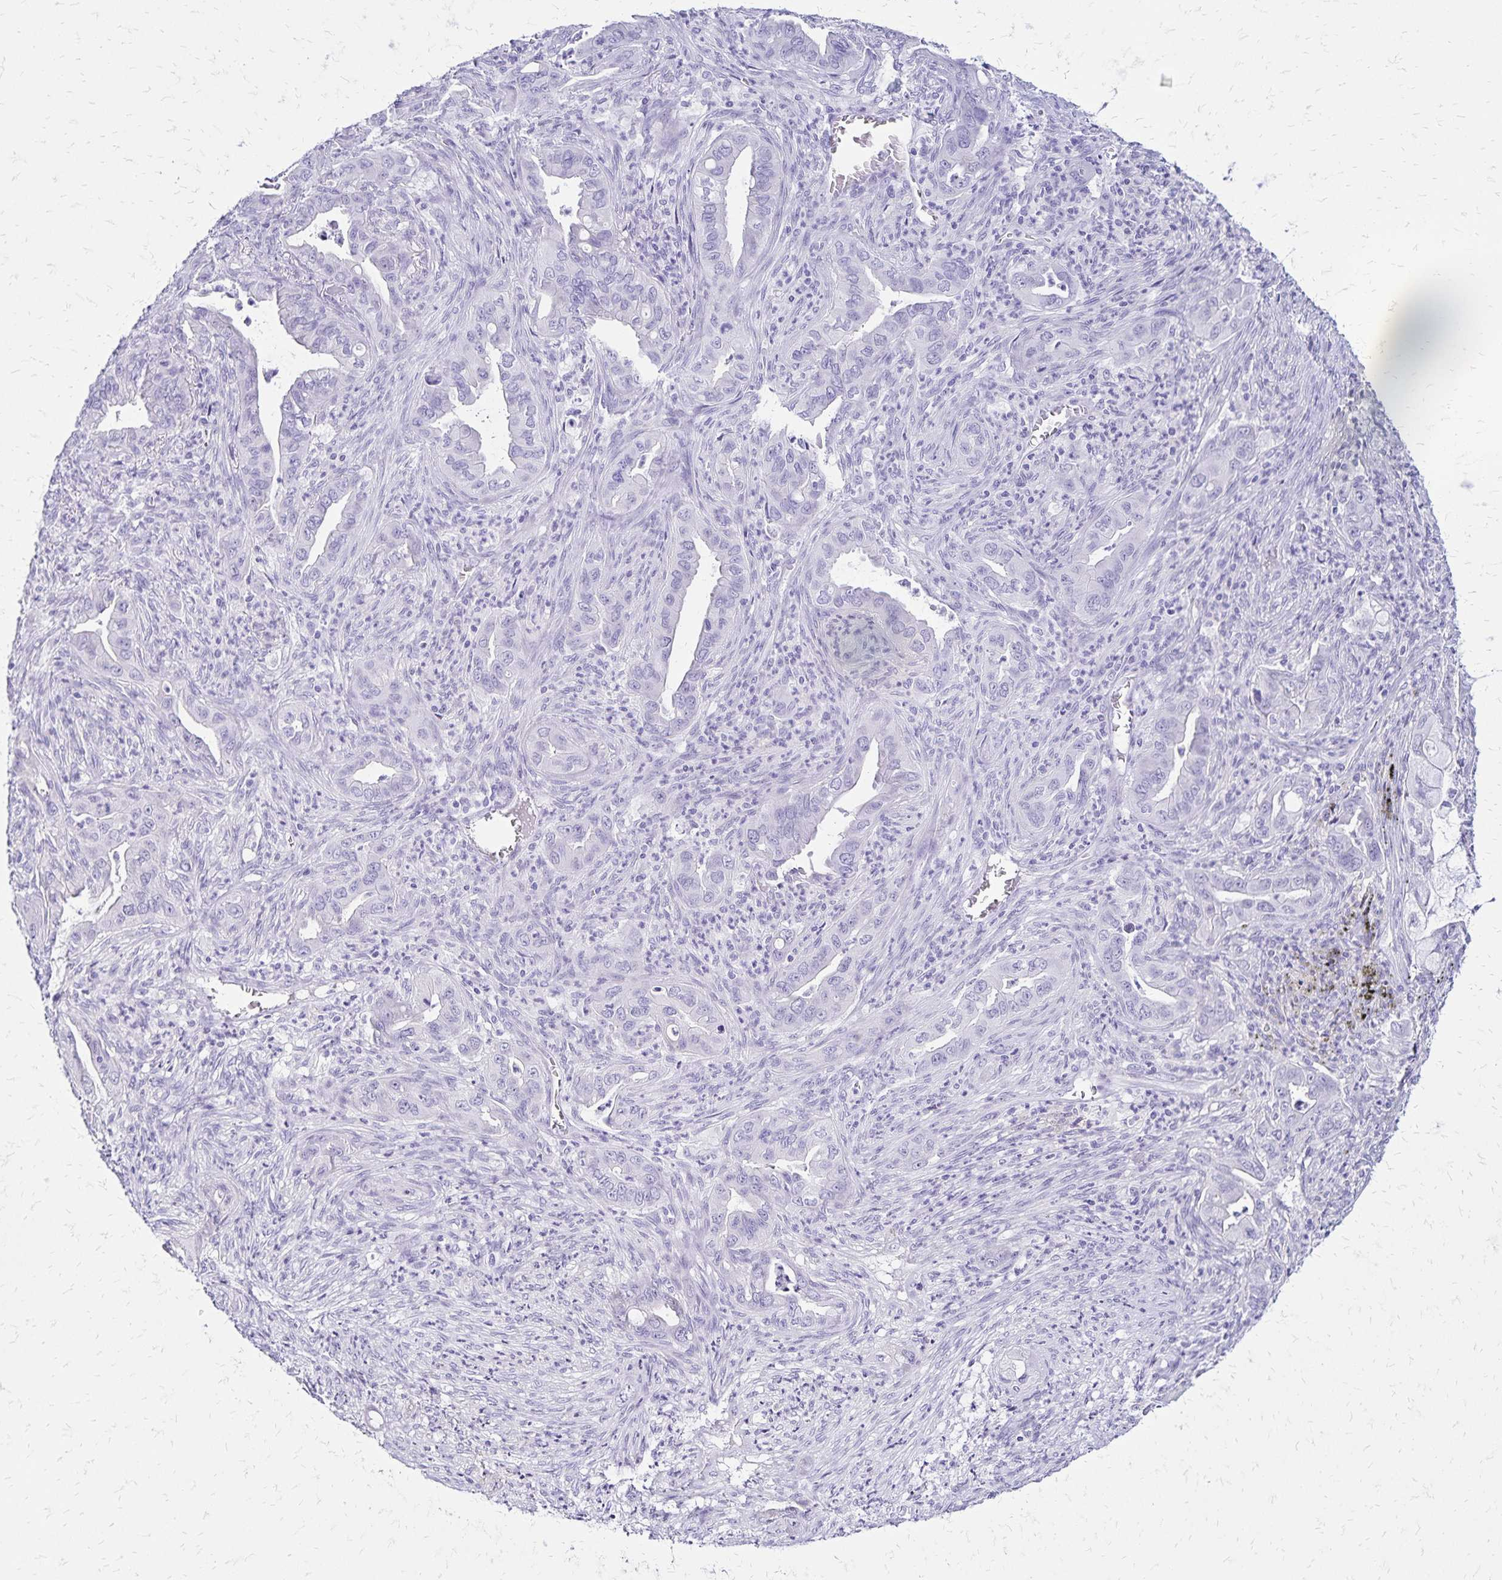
{"staining": {"intensity": "negative", "quantity": "none", "location": "none"}, "tissue": "lung cancer", "cell_type": "Tumor cells", "image_type": "cancer", "snomed": [{"axis": "morphology", "description": "Adenocarcinoma, NOS"}, {"axis": "topography", "description": "Lung"}], "caption": "High magnification brightfield microscopy of lung cancer (adenocarcinoma) stained with DAB (3,3'-diaminobenzidine) (brown) and counterstained with hematoxylin (blue): tumor cells show no significant staining.", "gene": "LIN28B", "patient": {"sex": "male", "age": 65}}